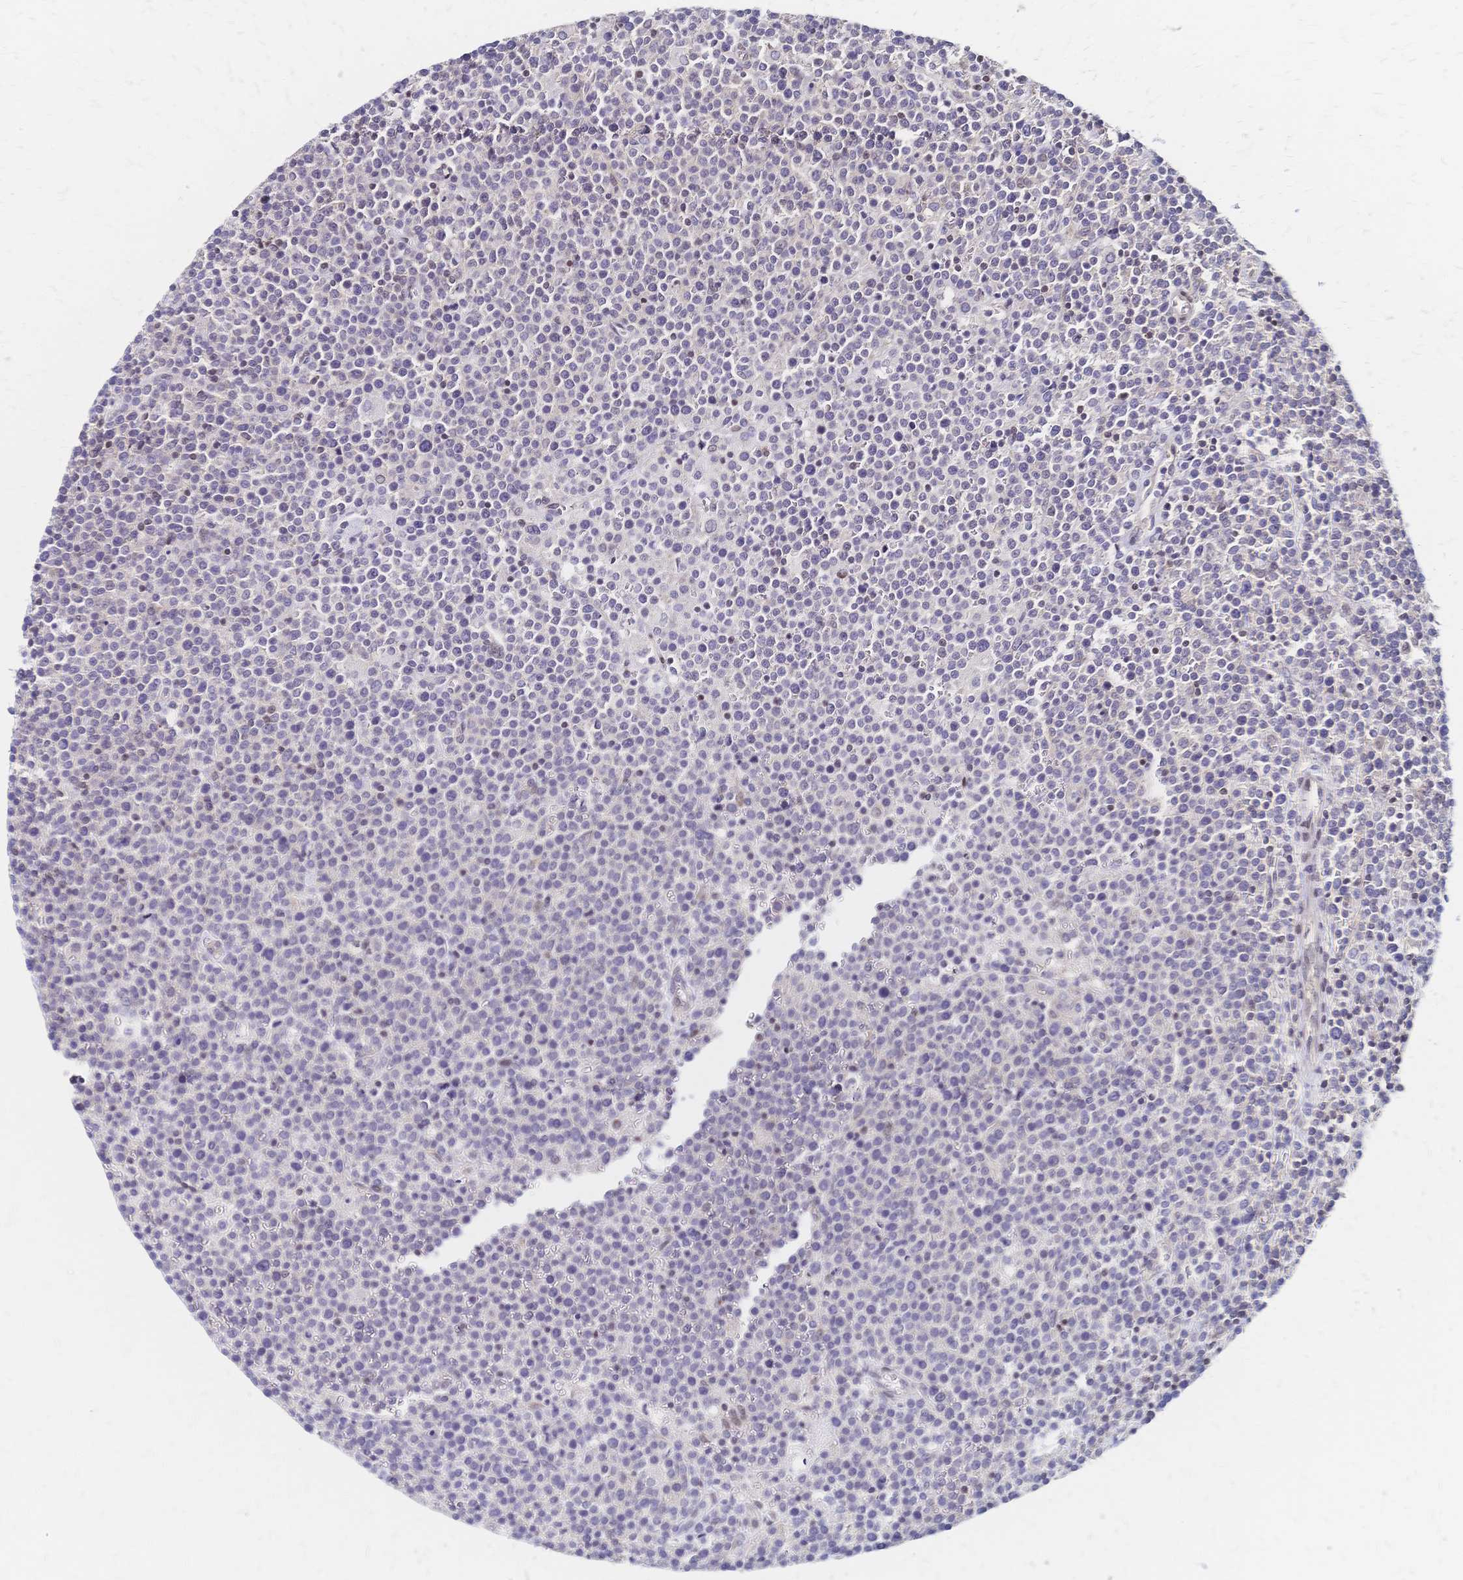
{"staining": {"intensity": "negative", "quantity": "none", "location": "none"}, "tissue": "lymphoma", "cell_type": "Tumor cells", "image_type": "cancer", "snomed": [{"axis": "morphology", "description": "Malignant lymphoma, non-Hodgkin's type, High grade"}, {"axis": "topography", "description": "Lymph node"}], "caption": "A micrograph of human malignant lymphoma, non-Hodgkin's type (high-grade) is negative for staining in tumor cells.", "gene": "CBX7", "patient": {"sex": "male", "age": 61}}